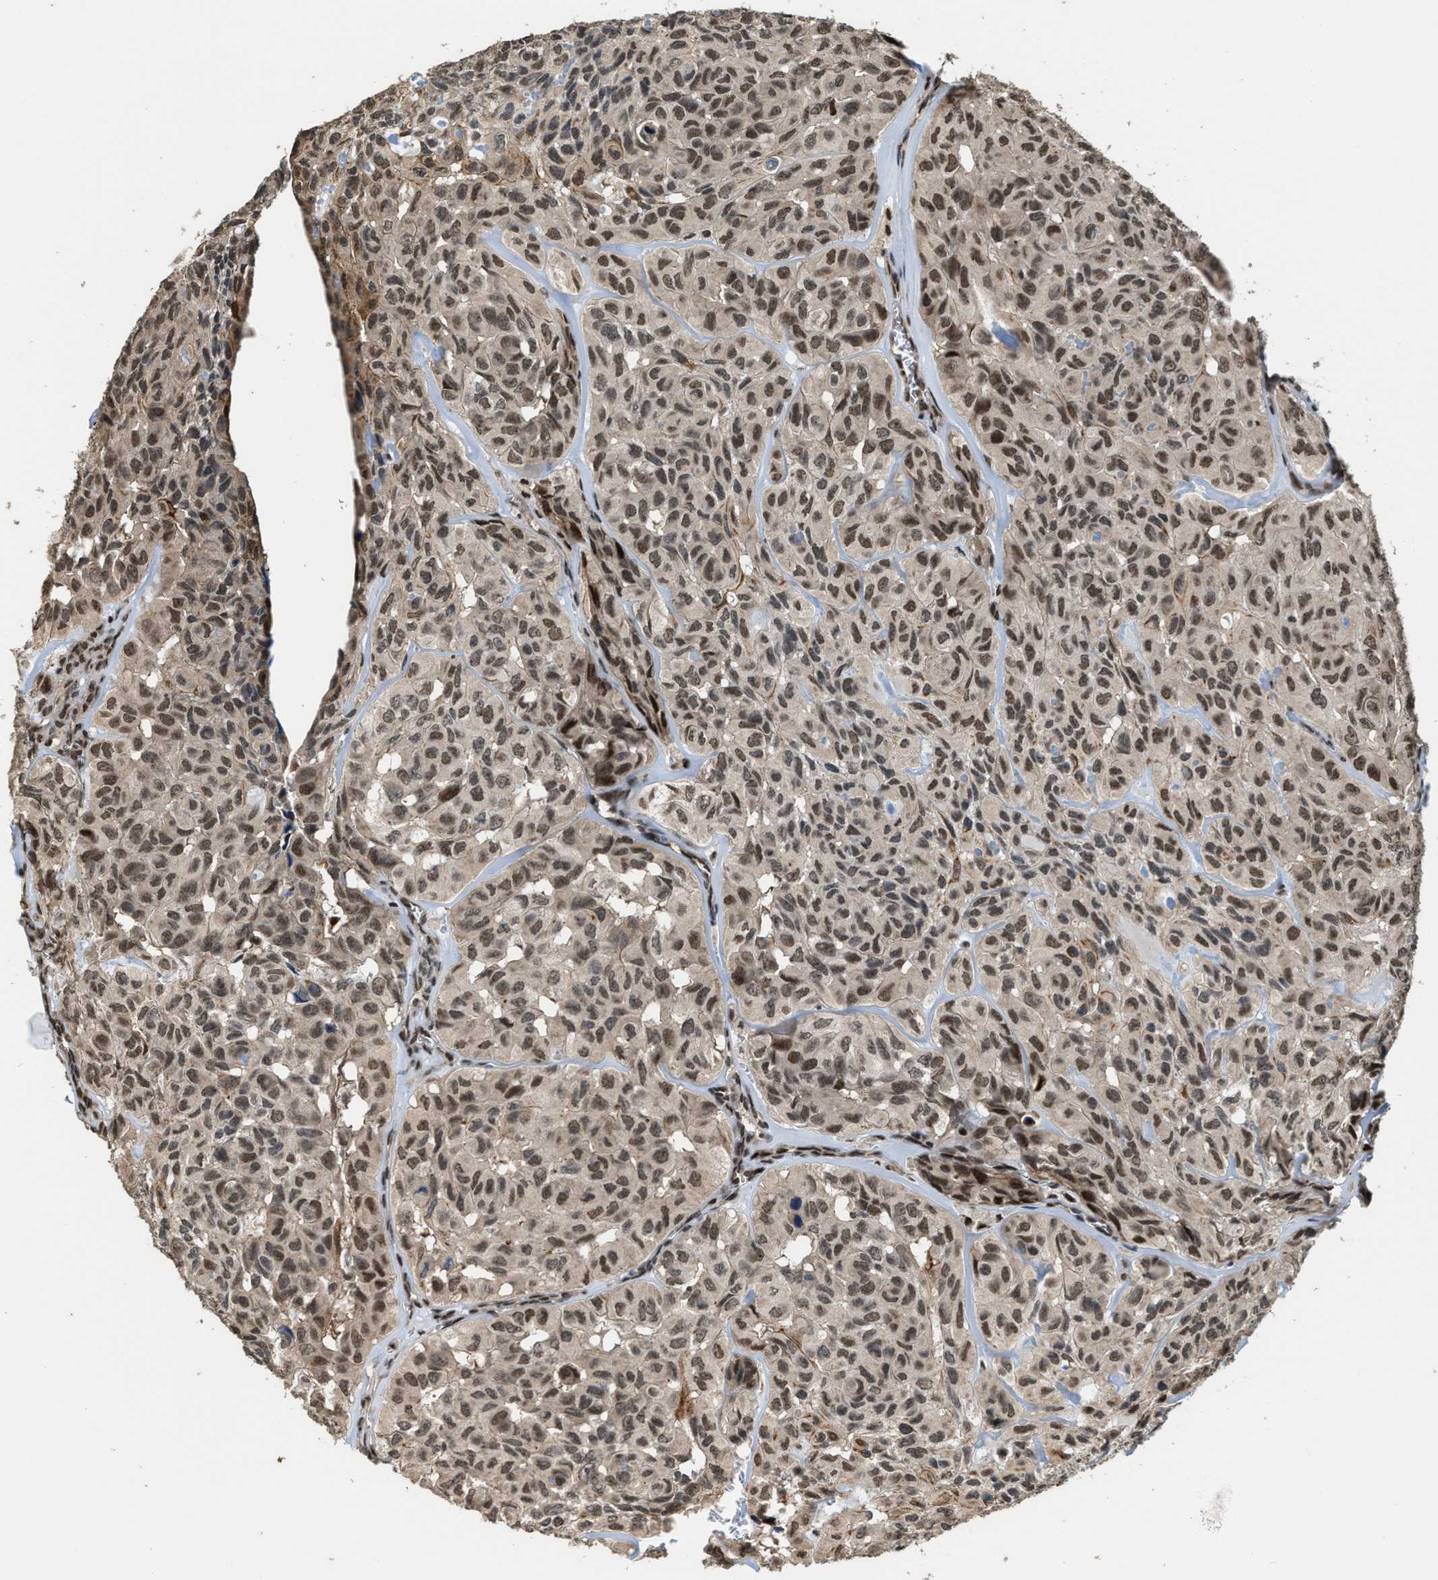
{"staining": {"intensity": "moderate", "quantity": ">75%", "location": "nuclear"}, "tissue": "head and neck cancer", "cell_type": "Tumor cells", "image_type": "cancer", "snomed": [{"axis": "morphology", "description": "Adenocarcinoma, NOS"}, {"axis": "topography", "description": "Salivary gland, NOS"}, {"axis": "topography", "description": "Head-Neck"}], "caption": "Protein analysis of head and neck cancer tissue exhibits moderate nuclear expression in about >75% of tumor cells.", "gene": "SERTAD2", "patient": {"sex": "female", "age": 76}}